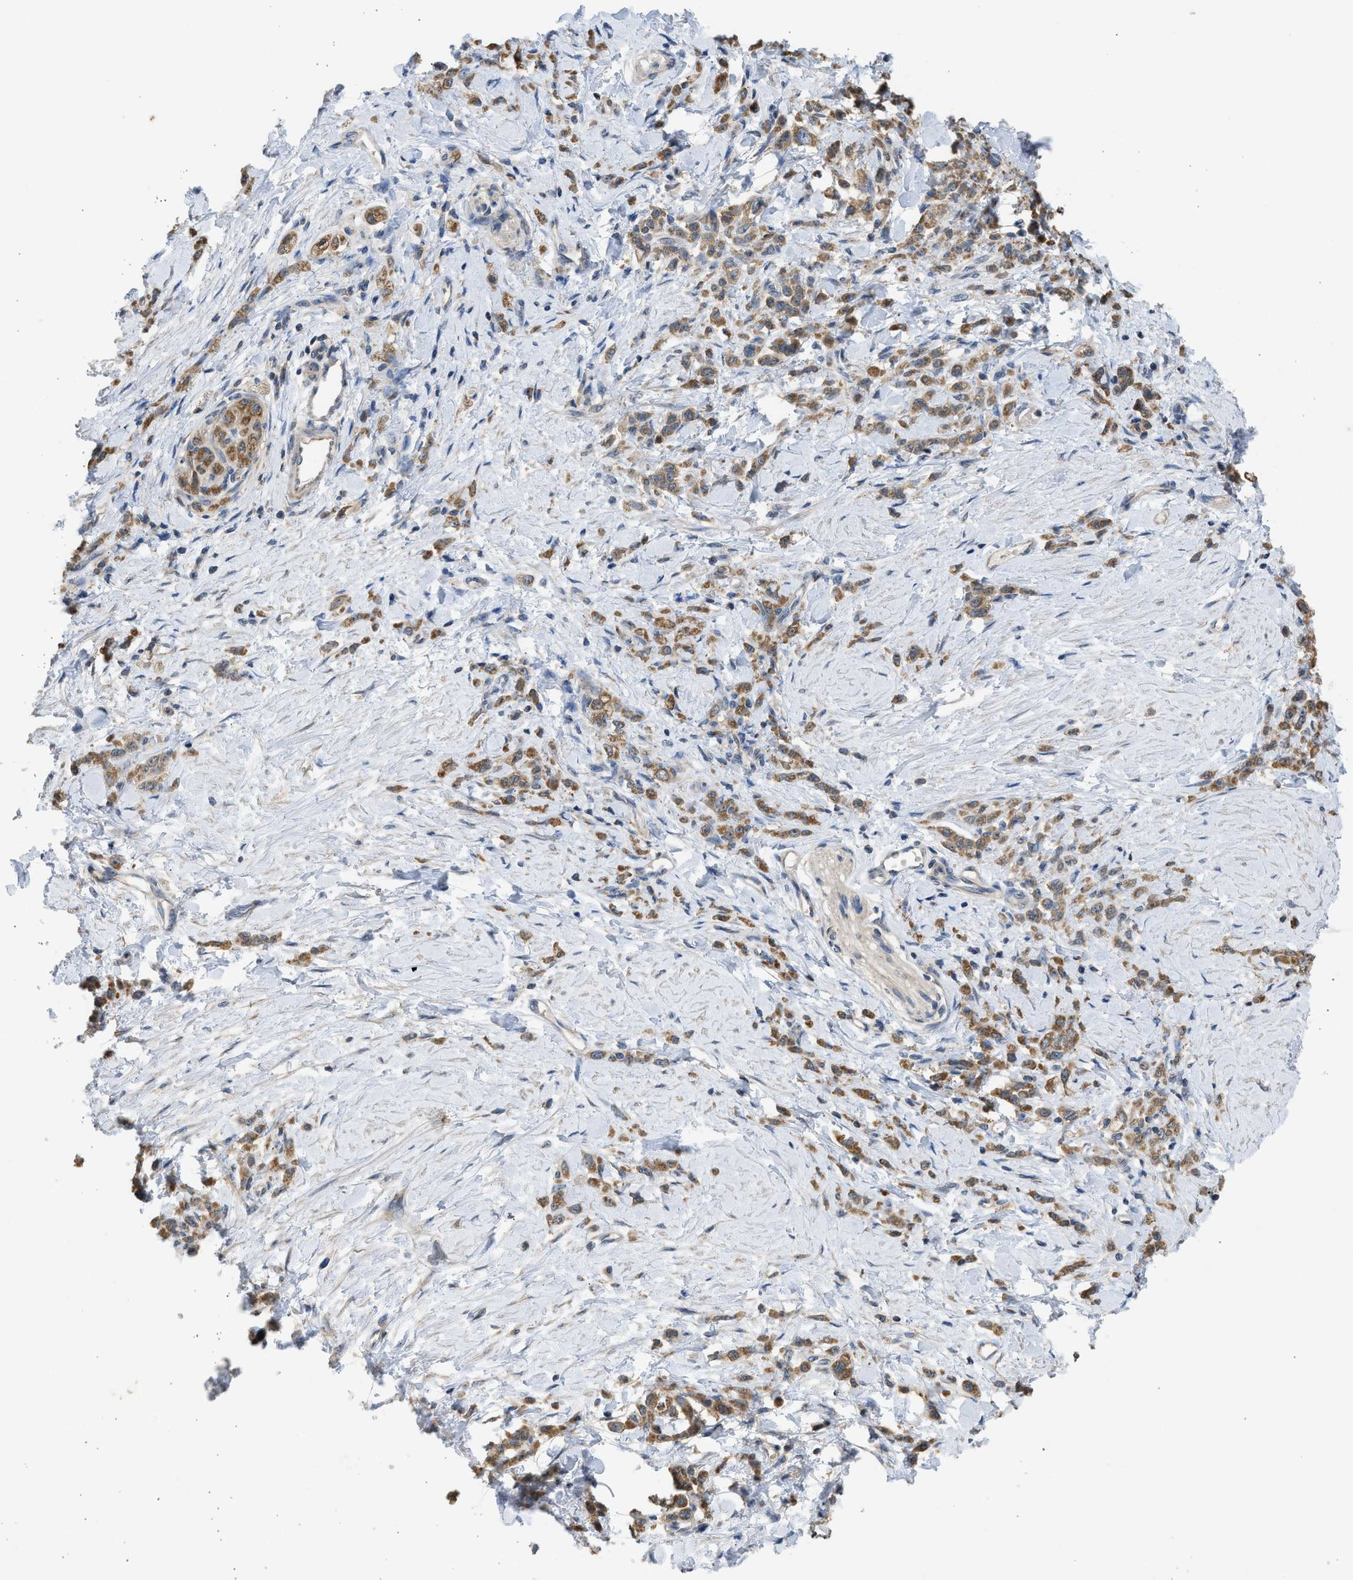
{"staining": {"intensity": "moderate", "quantity": ">75%", "location": "cytoplasmic/membranous"}, "tissue": "stomach cancer", "cell_type": "Tumor cells", "image_type": "cancer", "snomed": [{"axis": "morphology", "description": "Normal tissue, NOS"}, {"axis": "morphology", "description": "Adenocarcinoma, NOS"}, {"axis": "topography", "description": "Stomach"}], "caption": "About >75% of tumor cells in stomach adenocarcinoma display moderate cytoplasmic/membranous protein positivity as visualized by brown immunohistochemical staining.", "gene": "CYP1A1", "patient": {"sex": "male", "age": 82}}